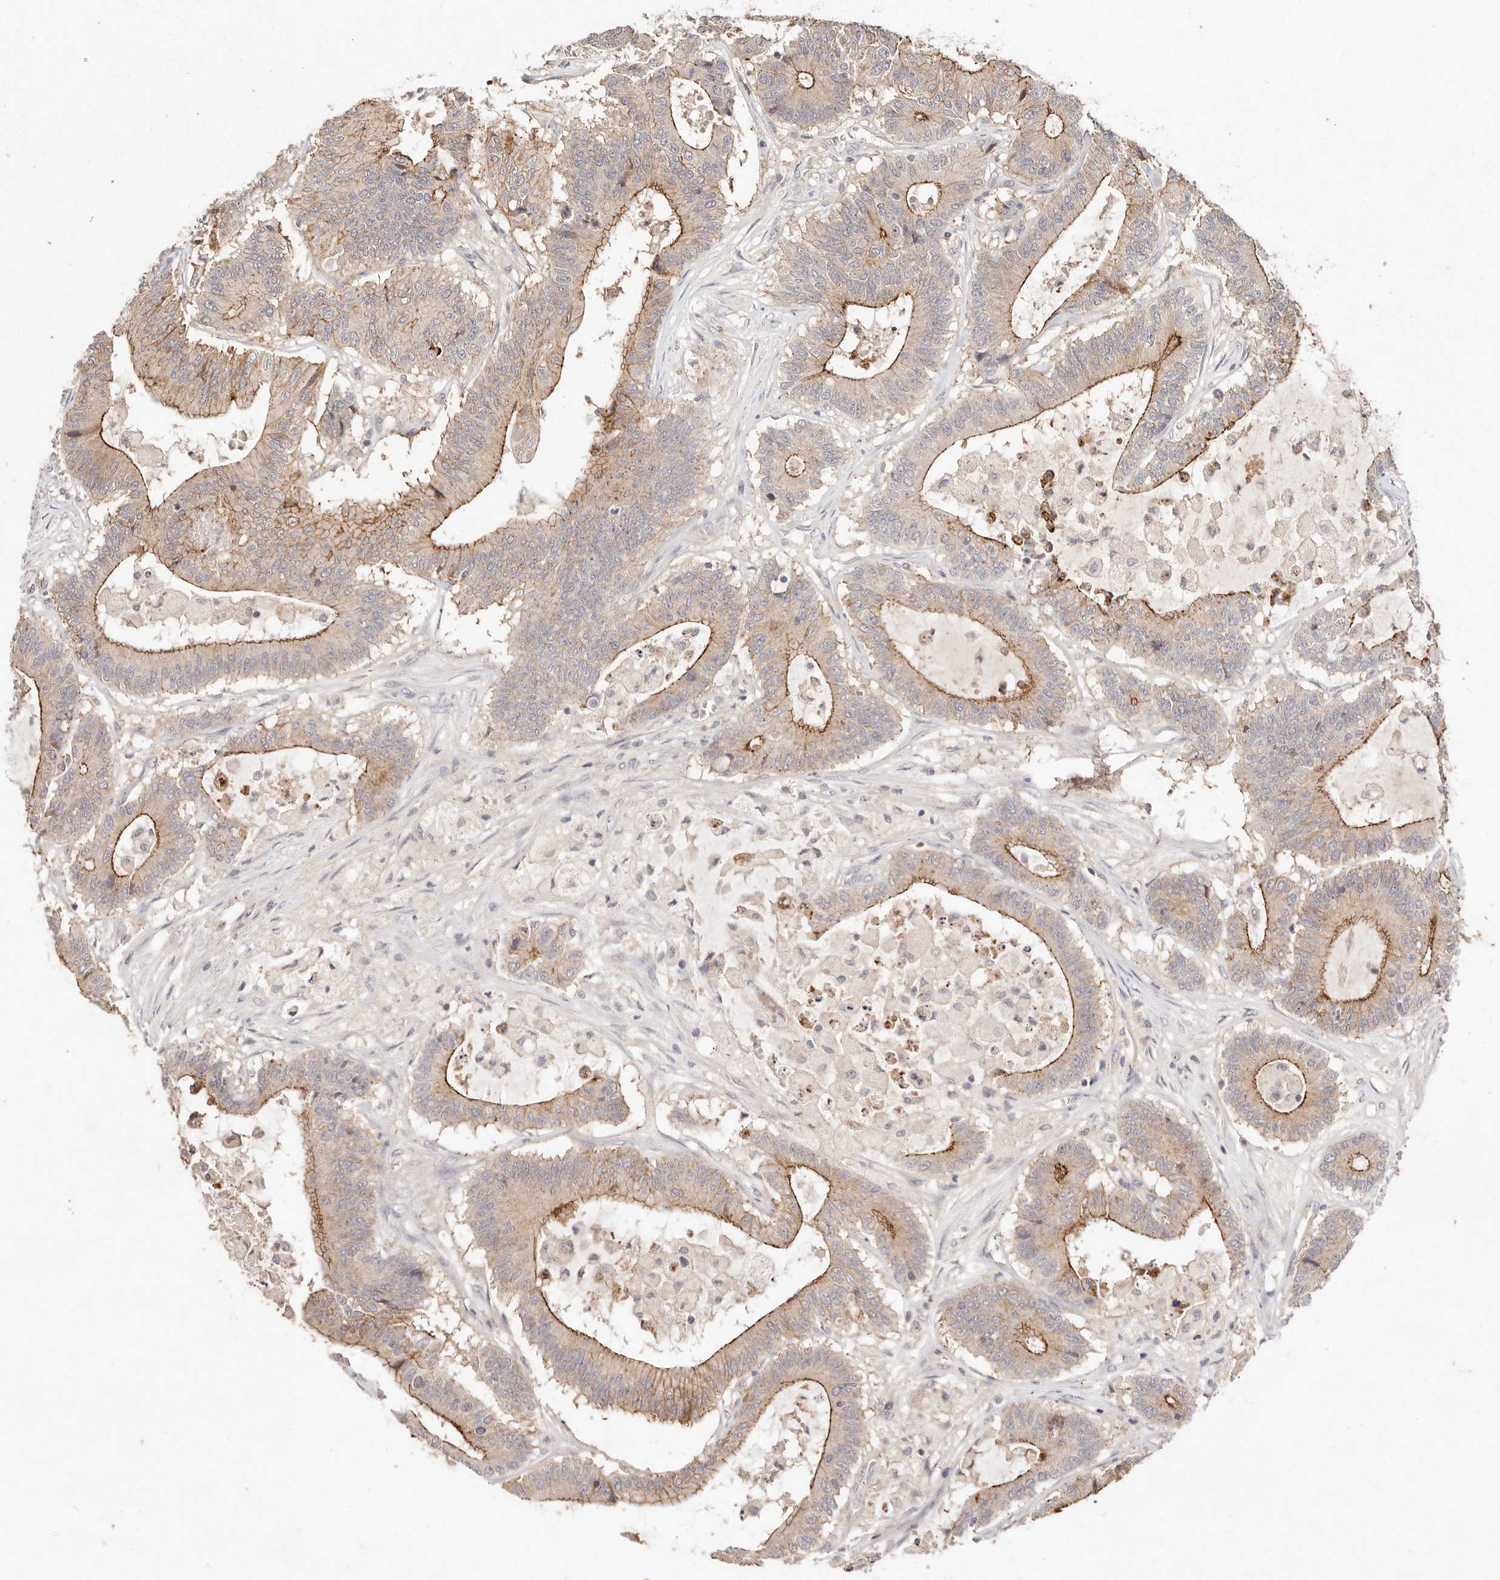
{"staining": {"intensity": "moderate", "quantity": "25%-75%", "location": "cytoplasmic/membranous"}, "tissue": "colorectal cancer", "cell_type": "Tumor cells", "image_type": "cancer", "snomed": [{"axis": "morphology", "description": "Adenocarcinoma, NOS"}, {"axis": "topography", "description": "Colon"}], "caption": "IHC photomicrograph of colorectal cancer (adenocarcinoma) stained for a protein (brown), which reveals medium levels of moderate cytoplasmic/membranous positivity in approximately 25%-75% of tumor cells.", "gene": "CXADR", "patient": {"sex": "female", "age": 84}}